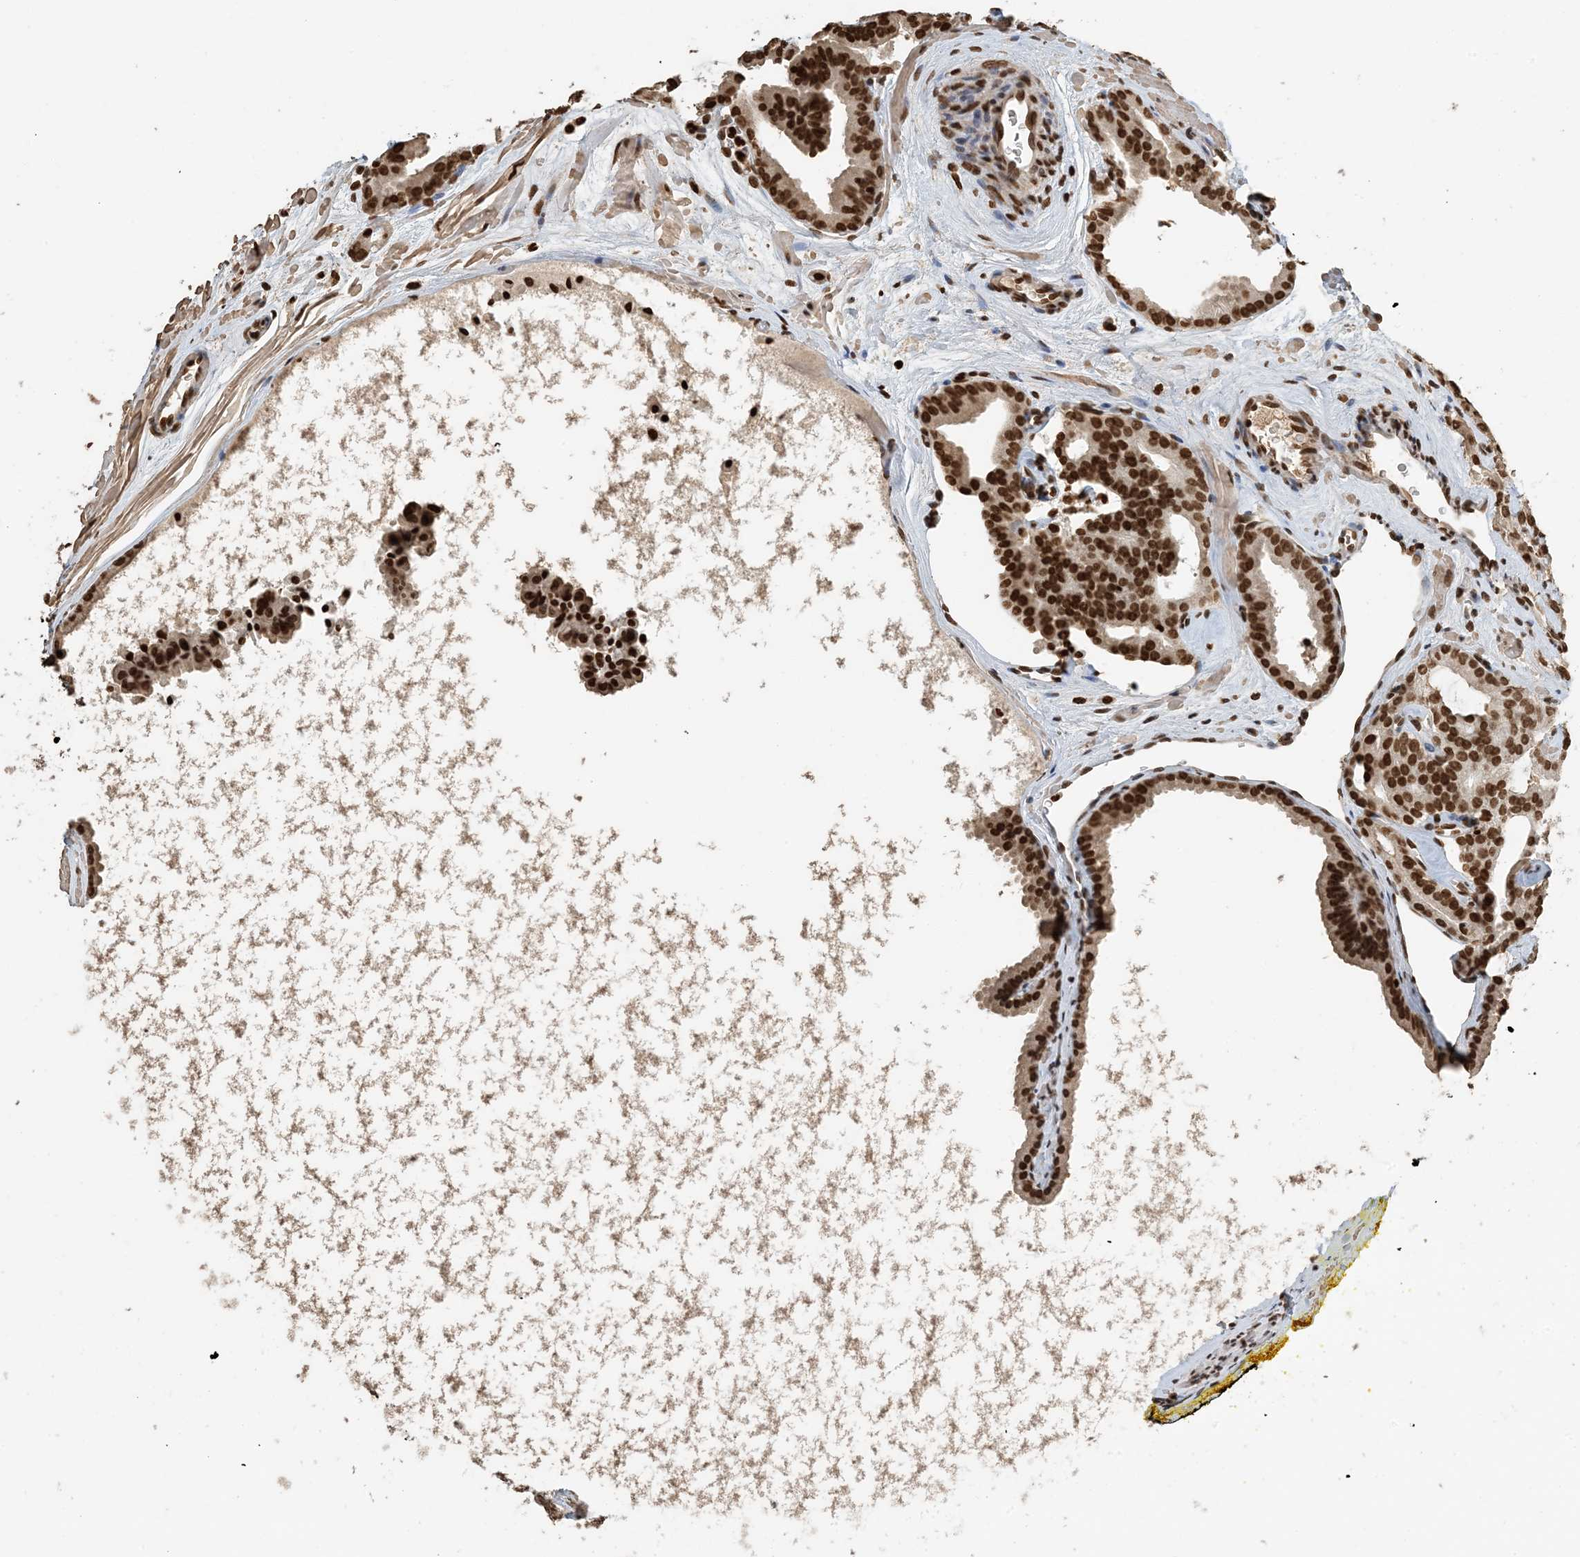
{"staining": {"intensity": "strong", "quantity": ">75%", "location": "nuclear"}, "tissue": "prostate cancer", "cell_type": "Tumor cells", "image_type": "cancer", "snomed": [{"axis": "morphology", "description": "Adenocarcinoma, High grade"}, {"axis": "topography", "description": "Prostate"}], "caption": "About >75% of tumor cells in human prostate adenocarcinoma (high-grade) display strong nuclear protein expression as visualized by brown immunohistochemical staining.", "gene": "H3-3B", "patient": {"sex": "male", "age": 57}}